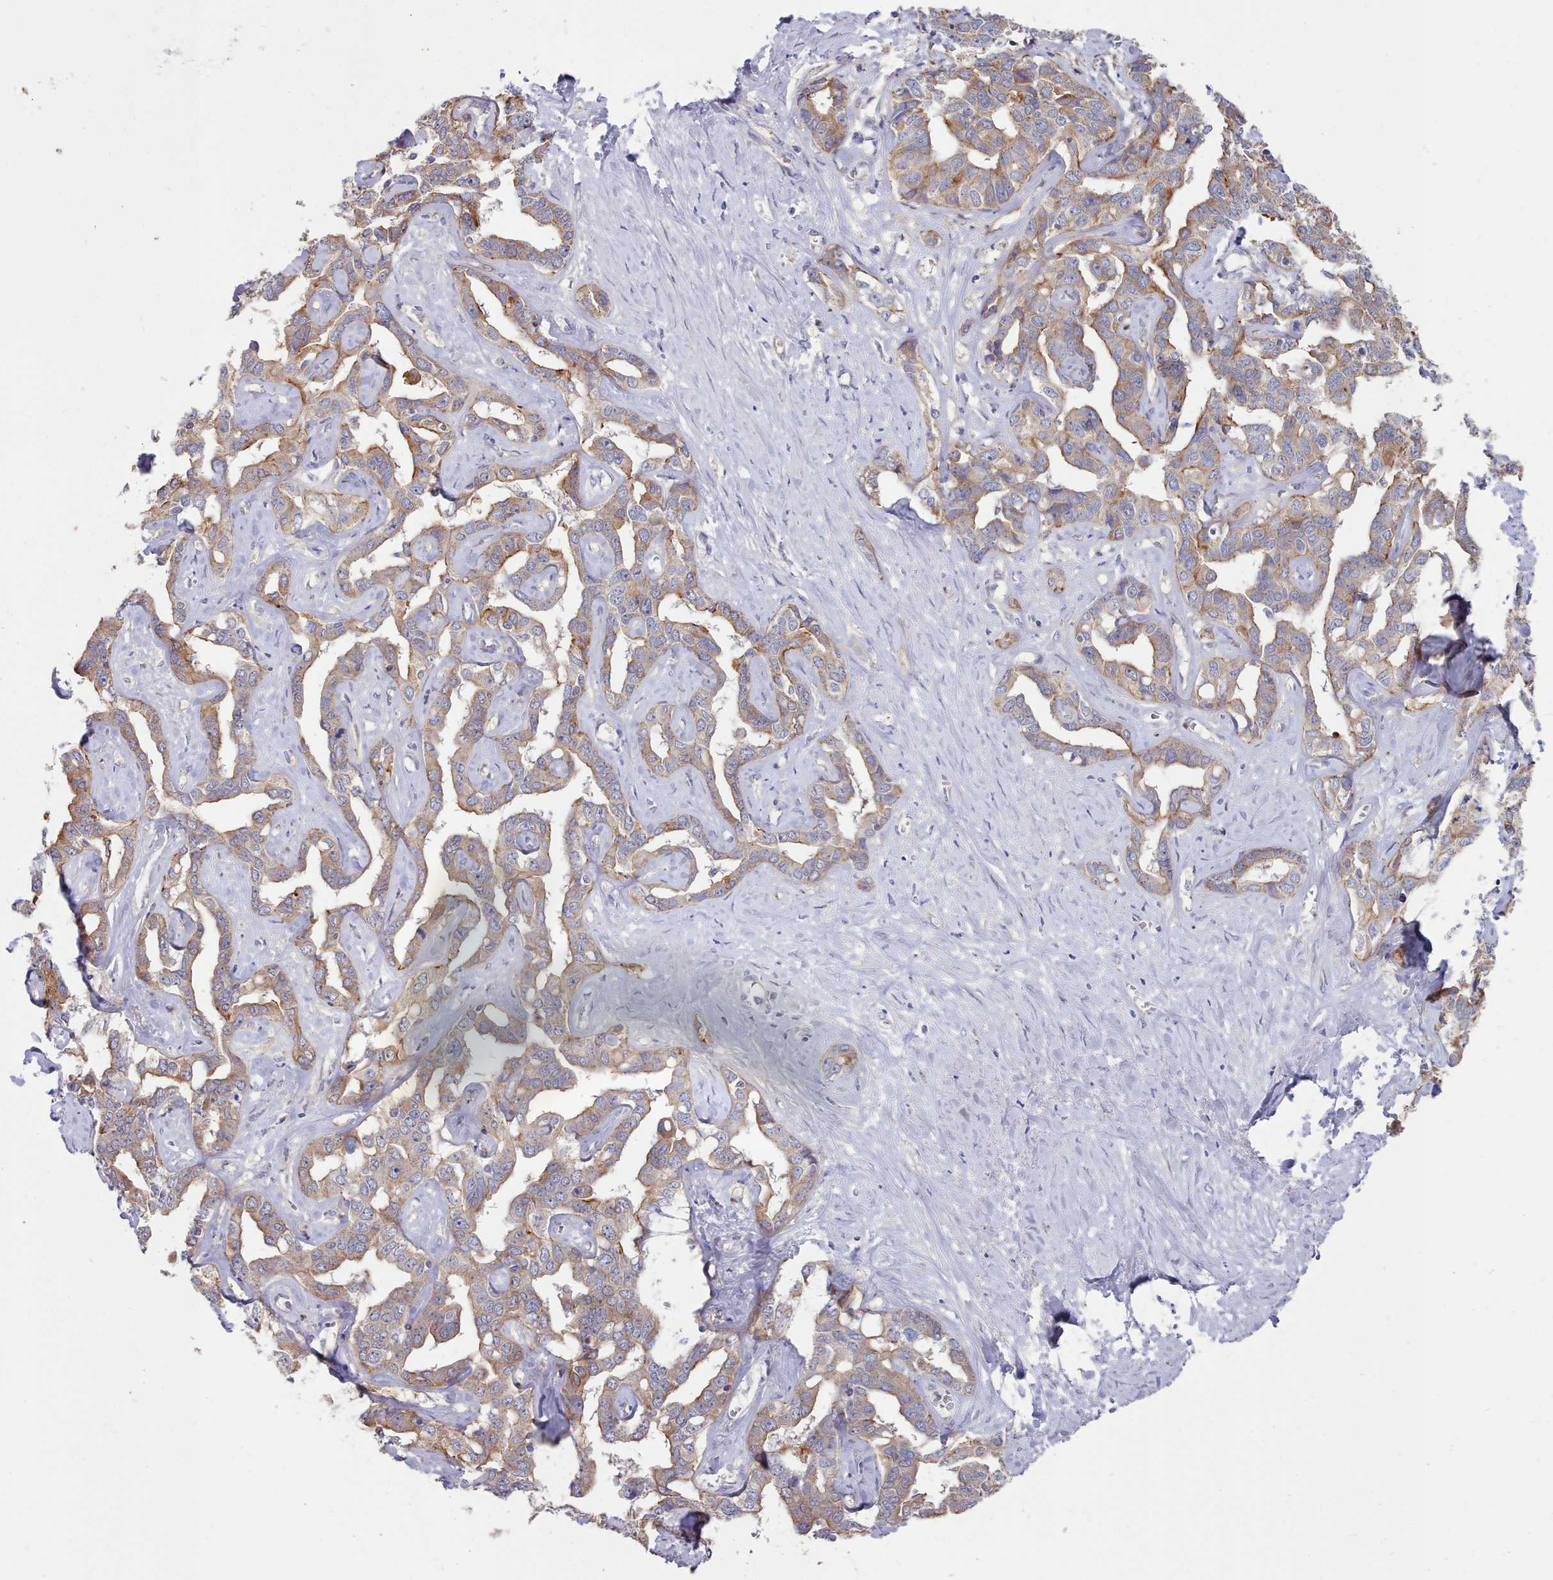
{"staining": {"intensity": "weak", "quantity": ">75%", "location": "cytoplasmic/membranous"}, "tissue": "liver cancer", "cell_type": "Tumor cells", "image_type": "cancer", "snomed": [{"axis": "morphology", "description": "Cholangiocarcinoma"}, {"axis": "topography", "description": "Liver"}], "caption": "Cholangiocarcinoma (liver) was stained to show a protein in brown. There is low levels of weak cytoplasmic/membranous expression in approximately >75% of tumor cells.", "gene": "G6PC1", "patient": {"sex": "male", "age": 59}}